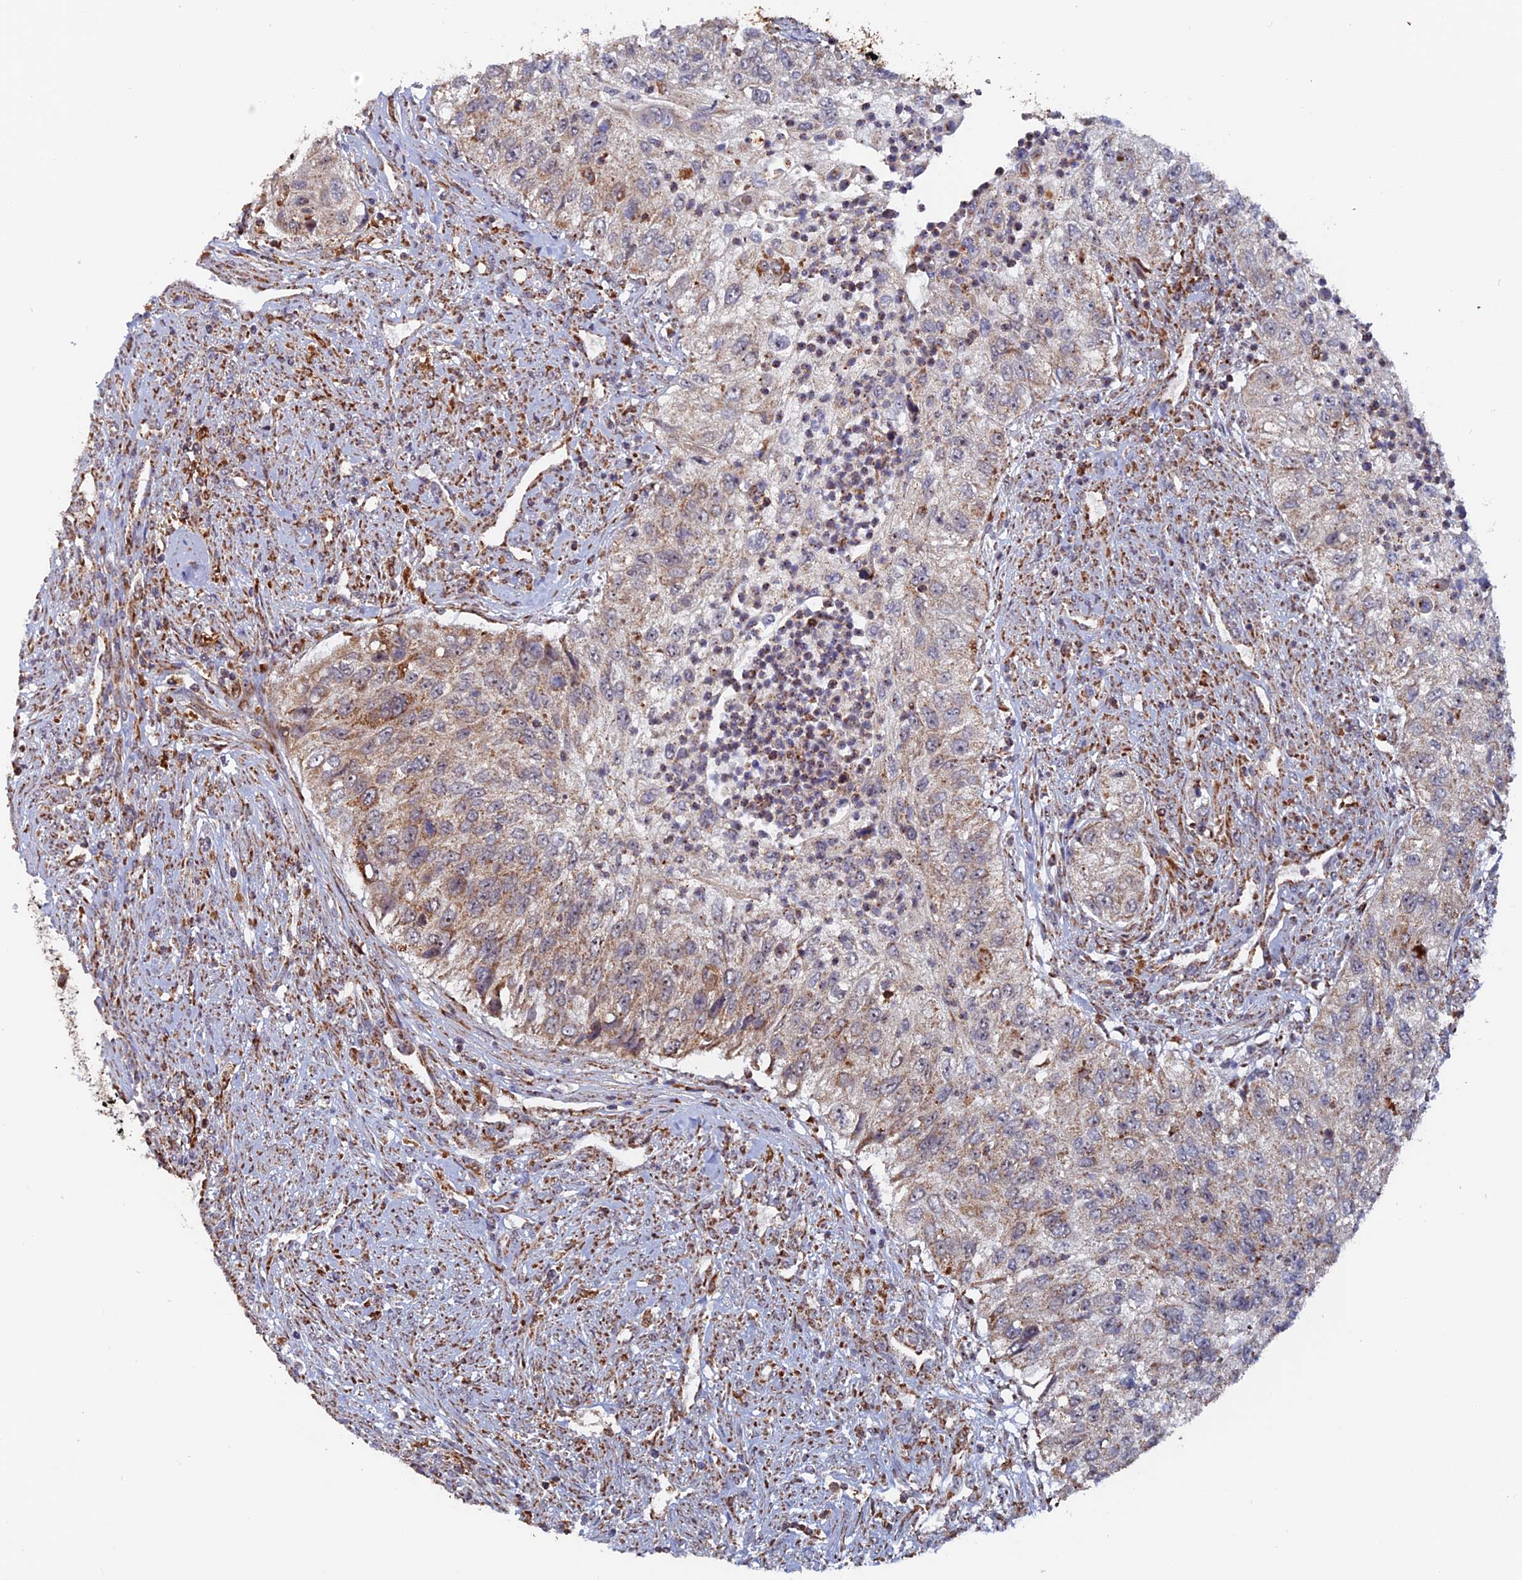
{"staining": {"intensity": "weak", "quantity": "25%-75%", "location": "cytoplasmic/membranous"}, "tissue": "urothelial cancer", "cell_type": "Tumor cells", "image_type": "cancer", "snomed": [{"axis": "morphology", "description": "Urothelial carcinoma, High grade"}, {"axis": "topography", "description": "Urinary bladder"}], "caption": "Weak cytoplasmic/membranous positivity is appreciated in approximately 25%-75% of tumor cells in urothelial cancer. Ihc stains the protein in brown and the nuclei are stained blue.", "gene": "DTYMK", "patient": {"sex": "female", "age": 60}}